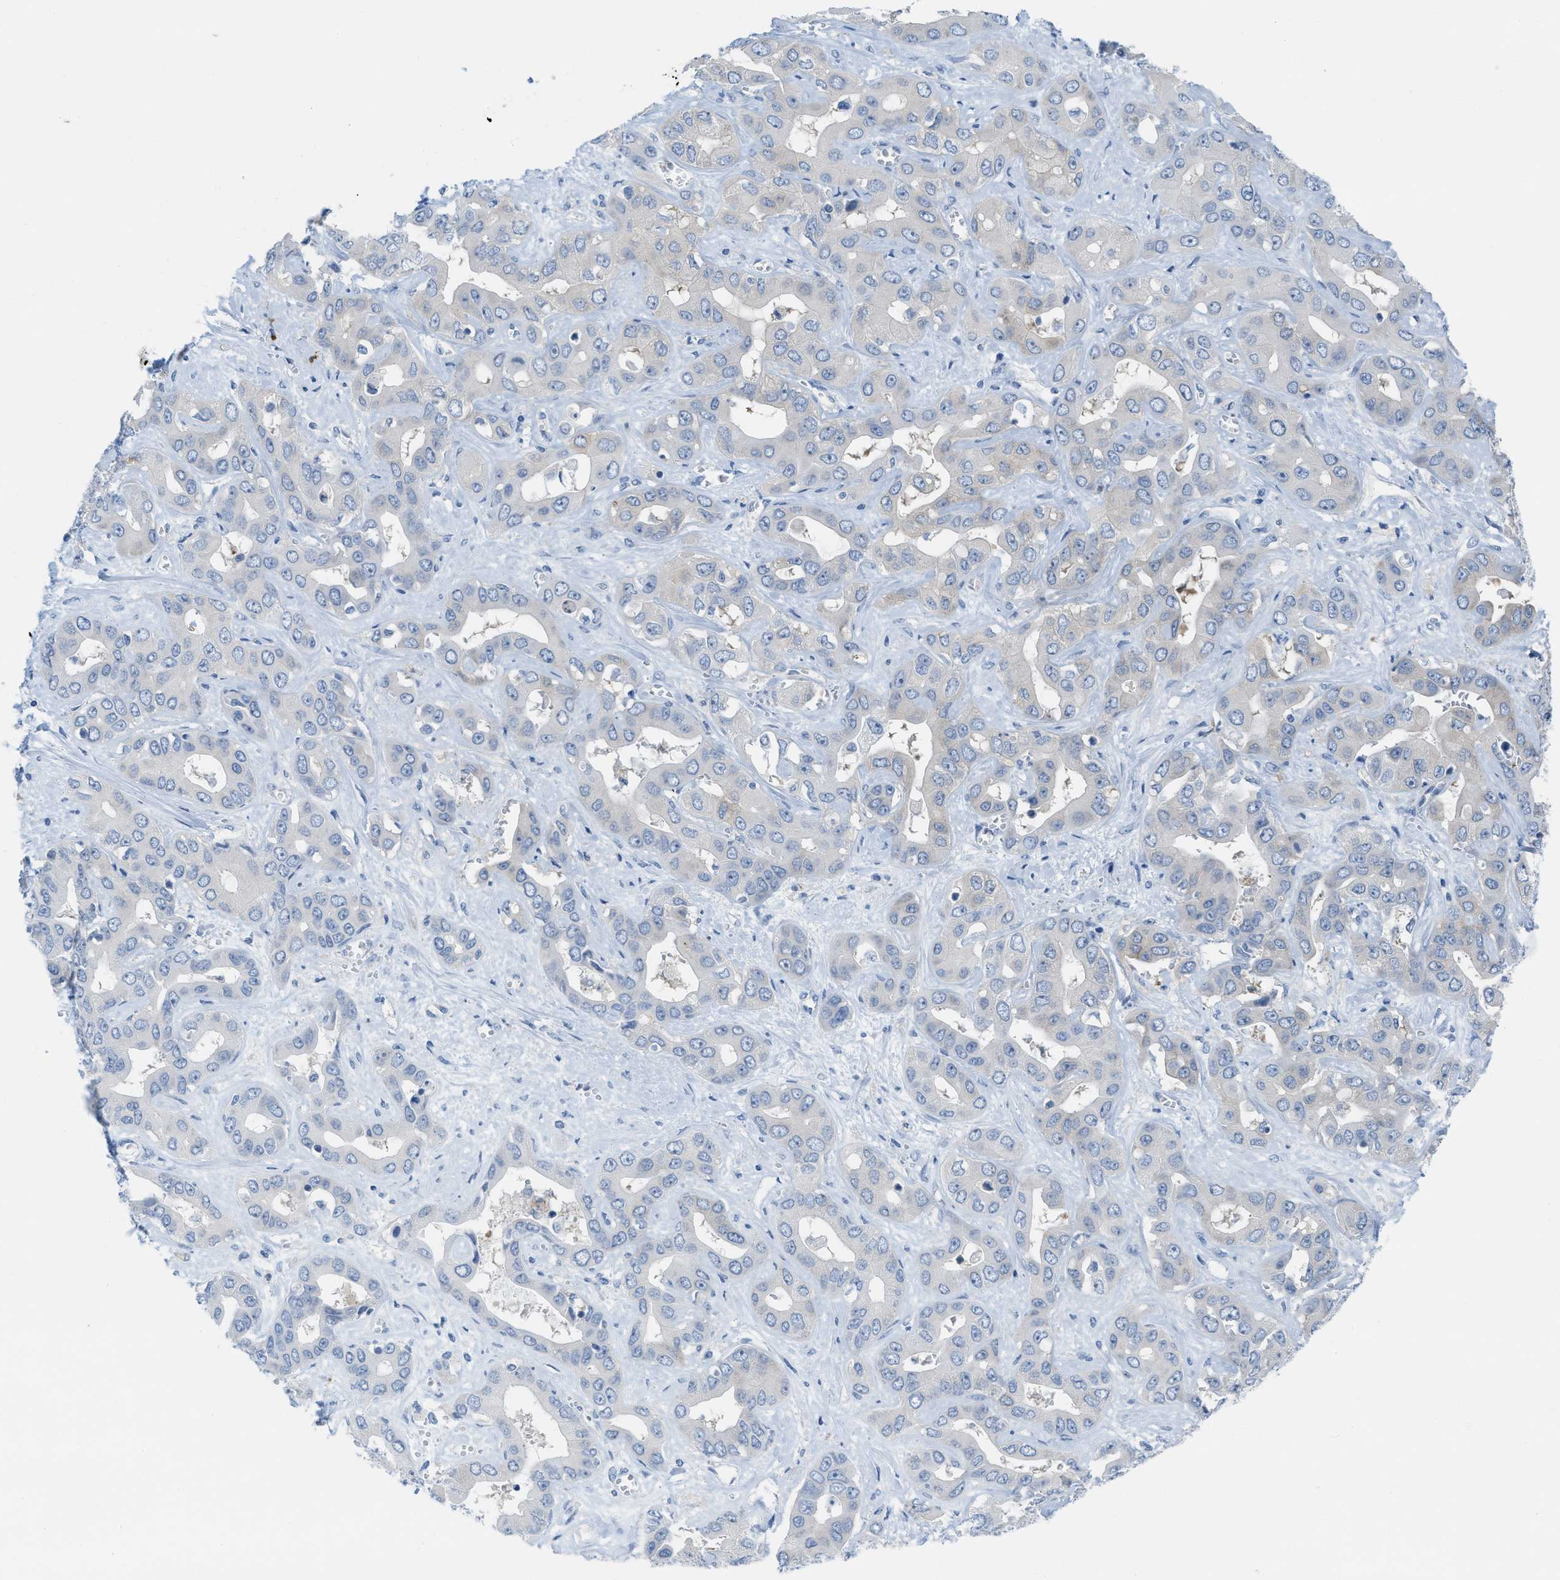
{"staining": {"intensity": "negative", "quantity": "none", "location": "none"}, "tissue": "liver cancer", "cell_type": "Tumor cells", "image_type": "cancer", "snomed": [{"axis": "morphology", "description": "Cholangiocarcinoma"}, {"axis": "topography", "description": "Liver"}], "caption": "This photomicrograph is of liver cancer stained with immunohistochemistry to label a protein in brown with the nuclei are counter-stained blue. There is no expression in tumor cells.", "gene": "ASGR1", "patient": {"sex": "female", "age": 52}}